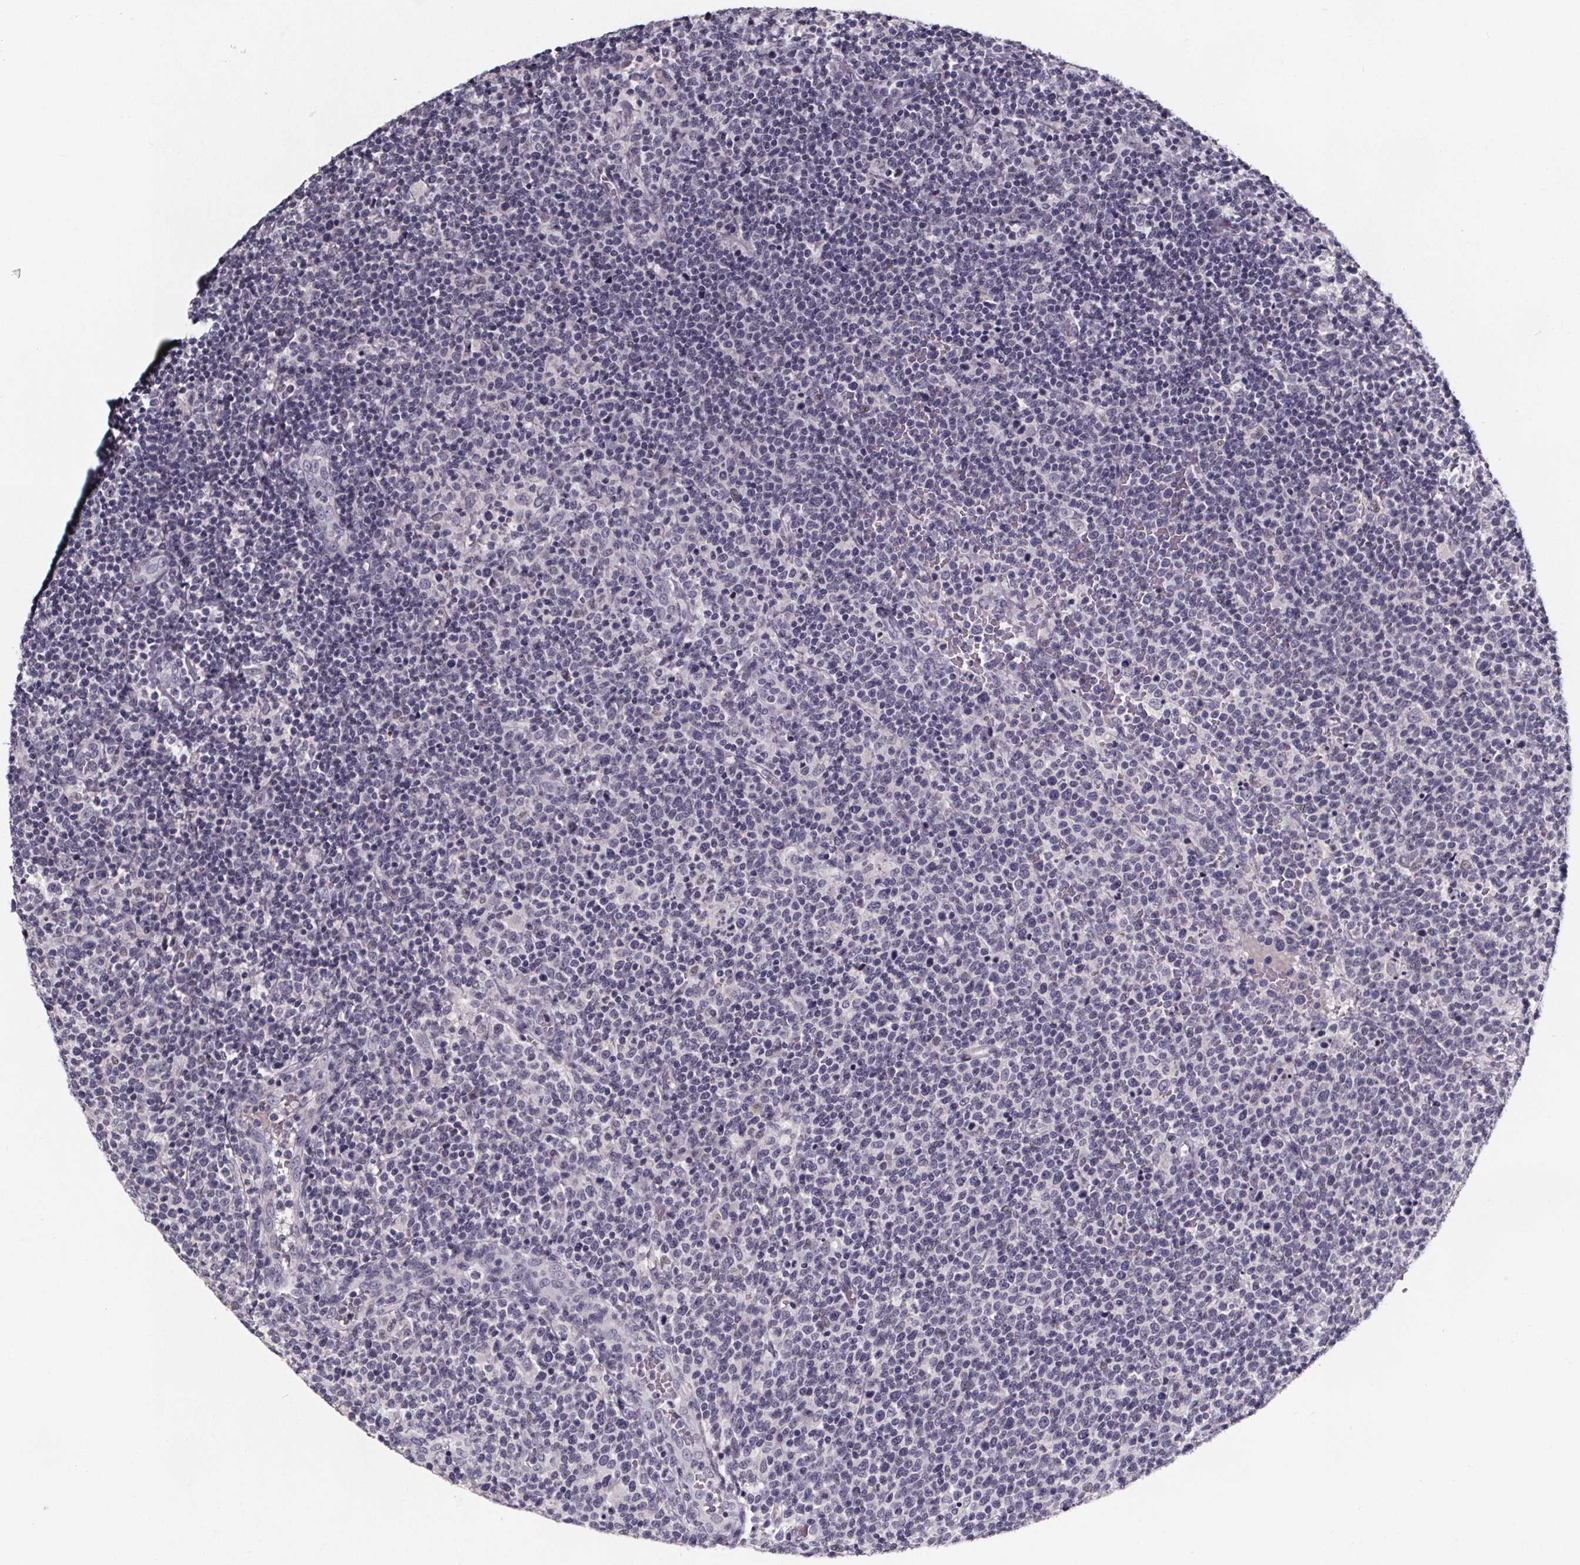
{"staining": {"intensity": "negative", "quantity": "none", "location": "none"}, "tissue": "lymphoma", "cell_type": "Tumor cells", "image_type": "cancer", "snomed": [{"axis": "morphology", "description": "Malignant lymphoma, non-Hodgkin's type, High grade"}, {"axis": "topography", "description": "Lymph node"}], "caption": "Protein analysis of lymphoma exhibits no significant expression in tumor cells. Nuclei are stained in blue.", "gene": "AR", "patient": {"sex": "male", "age": 61}}